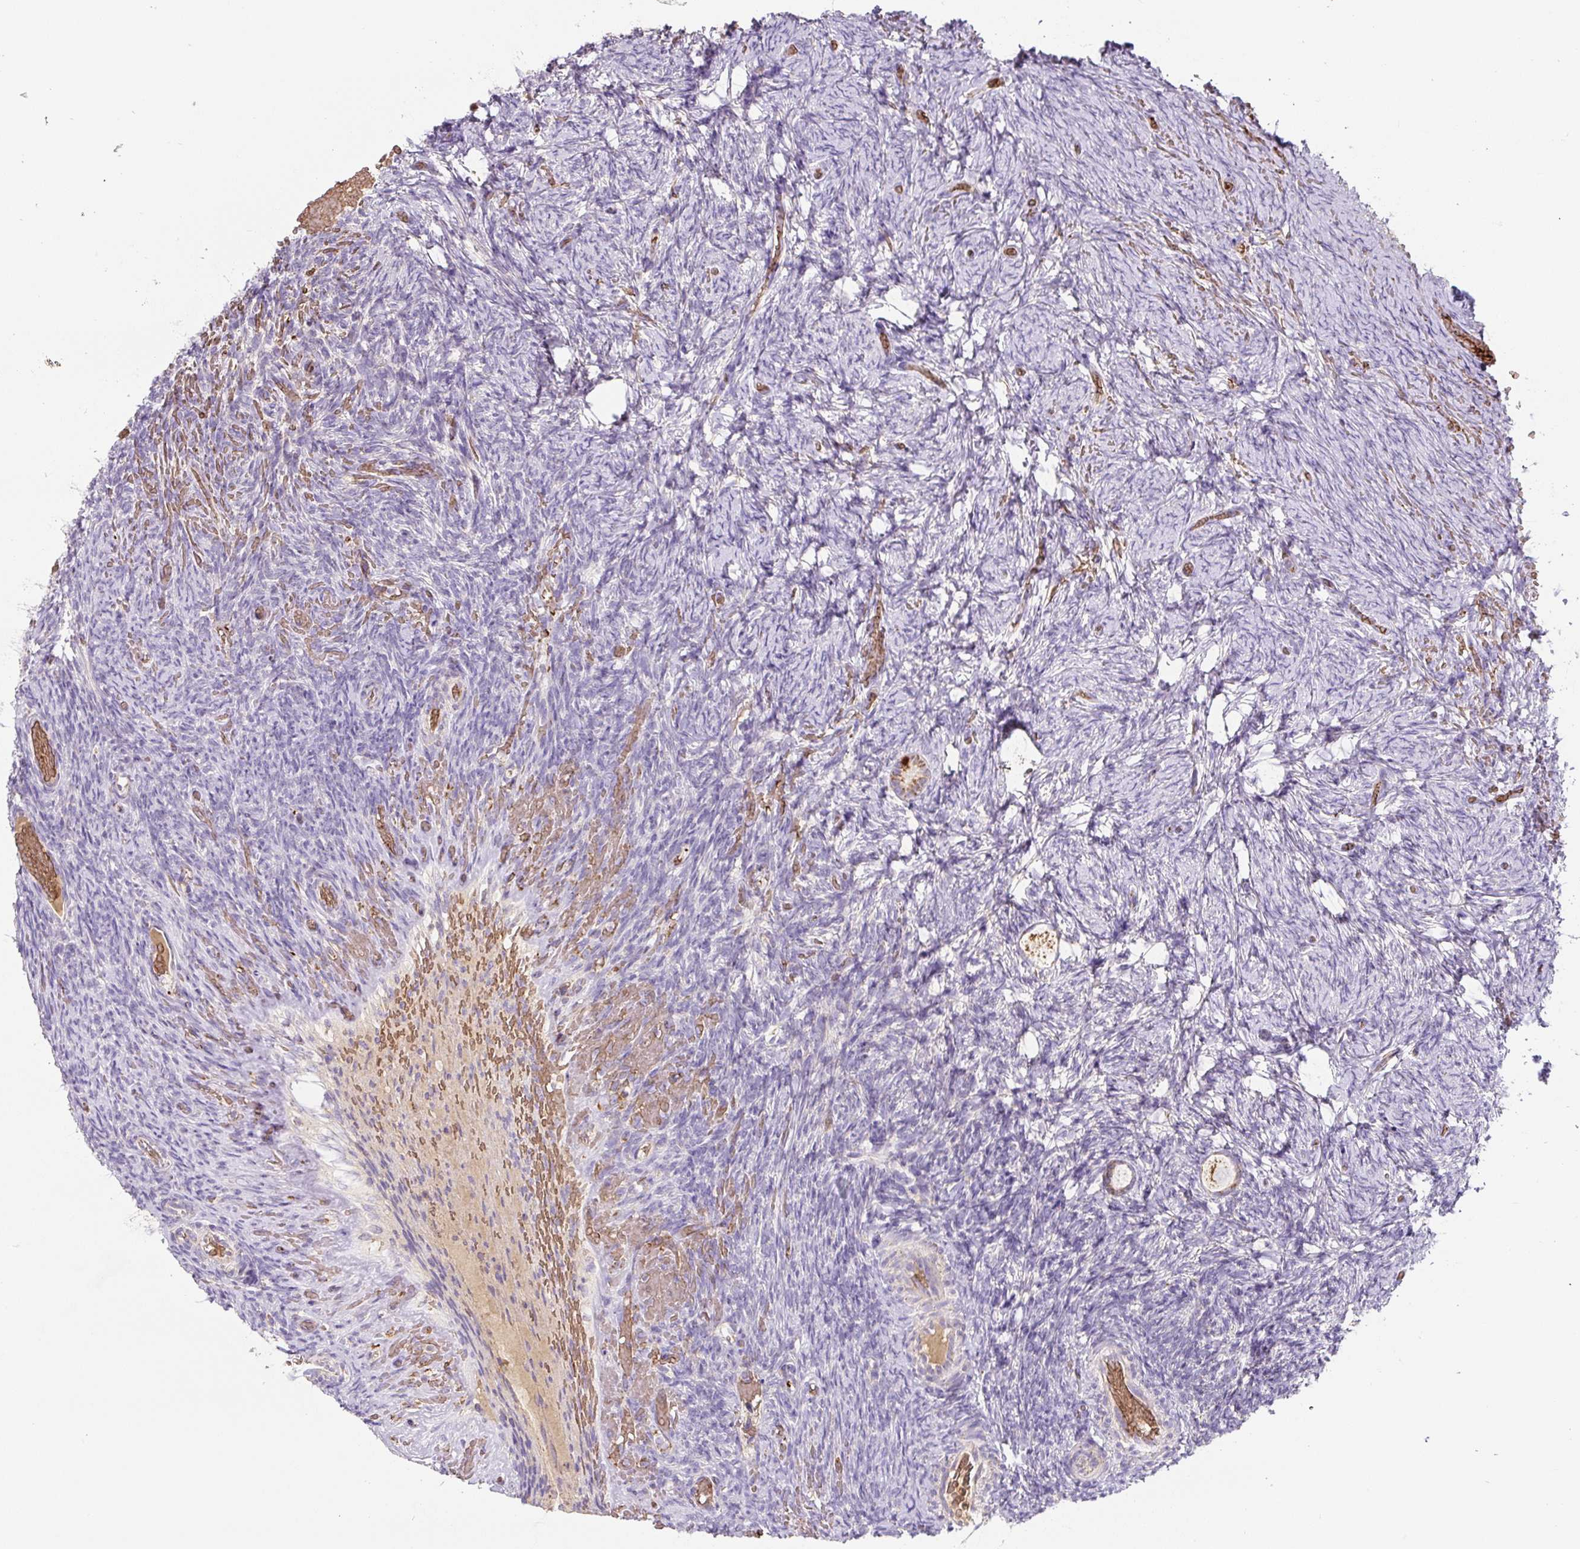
{"staining": {"intensity": "moderate", "quantity": ">75%", "location": "cytoplasmic/membranous"}, "tissue": "ovary", "cell_type": "Follicle cells", "image_type": "normal", "snomed": [{"axis": "morphology", "description": "Normal tissue, NOS"}, {"axis": "topography", "description": "Ovary"}], "caption": "Ovary stained with DAB (3,3'-diaminobenzidine) immunohistochemistry (IHC) reveals medium levels of moderate cytoplasmic/membranous positivity in about >75% of follicle cells.", "gene": "MT", "patient": {"sex": "female", "age": 34}}